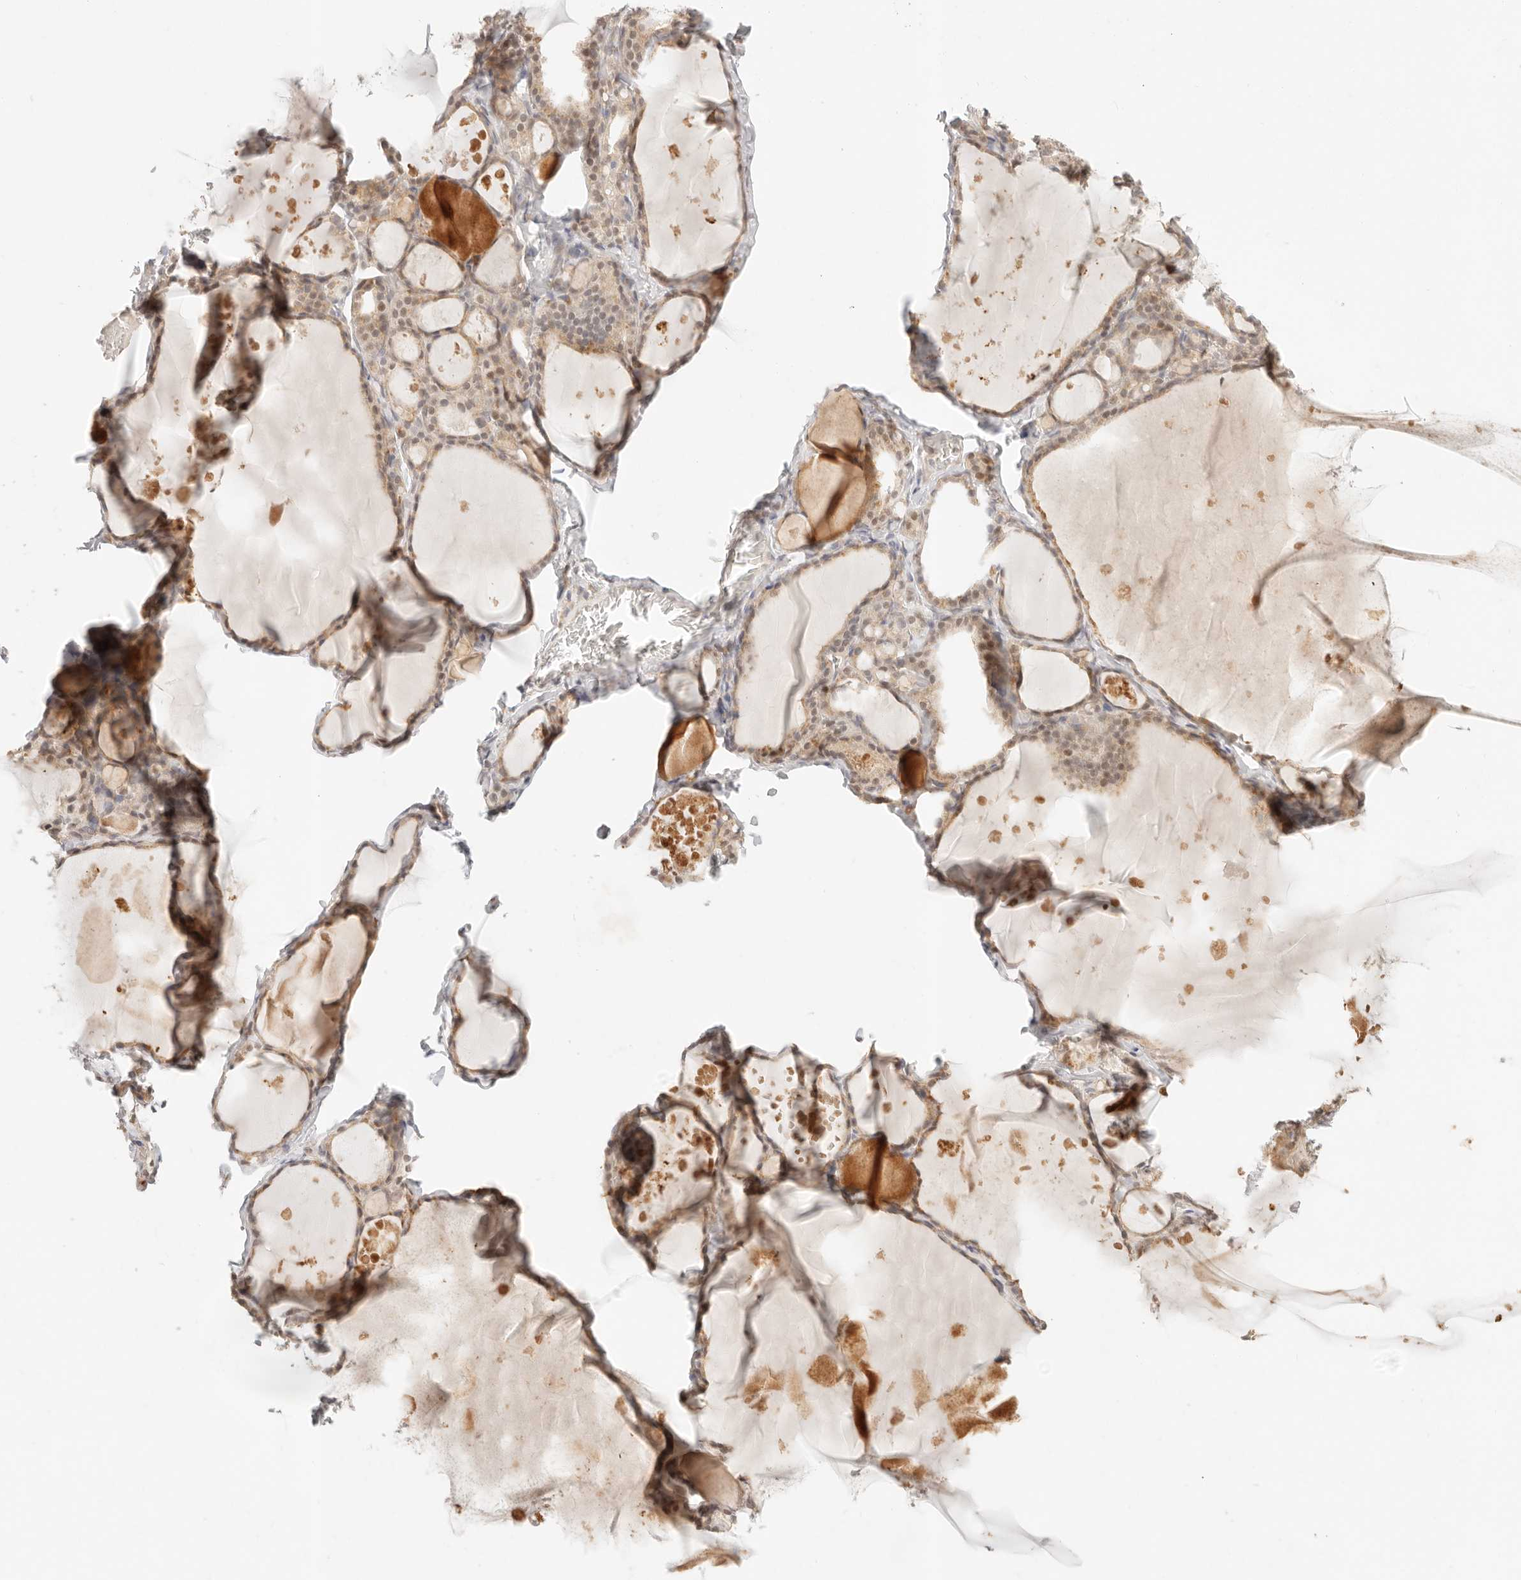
{"staining": {"intensity": "weak", "quantity": ">75%", "location": "cytoplasmic/membranous"}, "tissue": "thyroid gland", "cell_type": "Glandular cells", "image_type": "normal", "snomed": [{"axis": "morphology", "description": "Normal tissue, NOS"}, {"axis": "topography", "description": "Thyroid gland"}], "caption": "Thyroid gland stained with DAB immunohistochemistry demonstrates low levels of weak cytoplasmic/membranous staining in about >75% of glandular cells. (DAB (3,3'-diaminobenzidine) IHC, brown staining for protein, blue staining for nuclei).", "gene": "GPR156", "patient": {"sex": "male", "age": 56}}